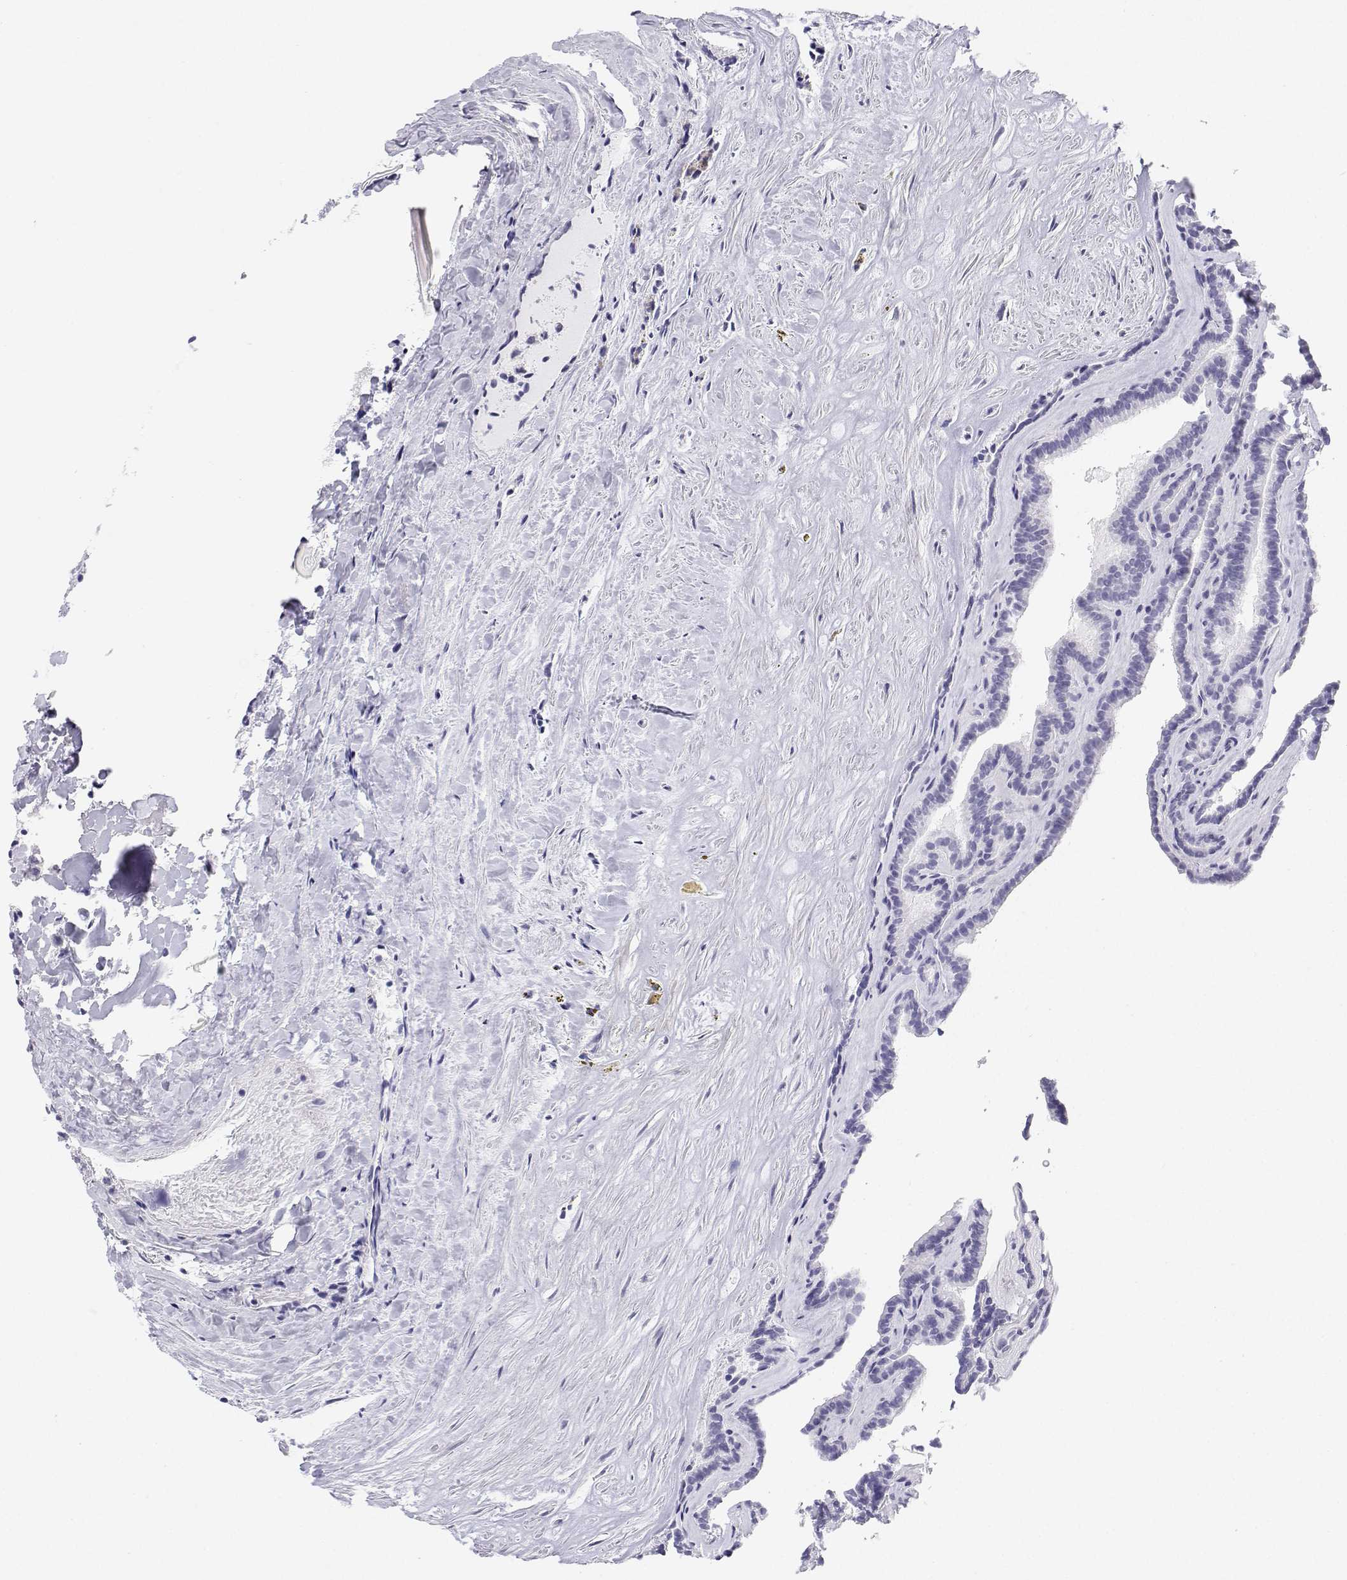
{"staining": {"intensity": "negative", "quantity": "none", "location": "none"}, "tissue": "thyroid cancer", "cell_type": "Tumor cells", "image_type": "cancer", "snomed": [{"axis": "morphology", "description": "Papillary adenocarcinoma, NOS"}, {"axis": "topography", "description": "Thyroid gland"}], "caption": "The image exhibits no significant expression in tumor cells of thyroid cancer.", "gene": "BHMT", "patient": {"sex": "female", "age": 21}}